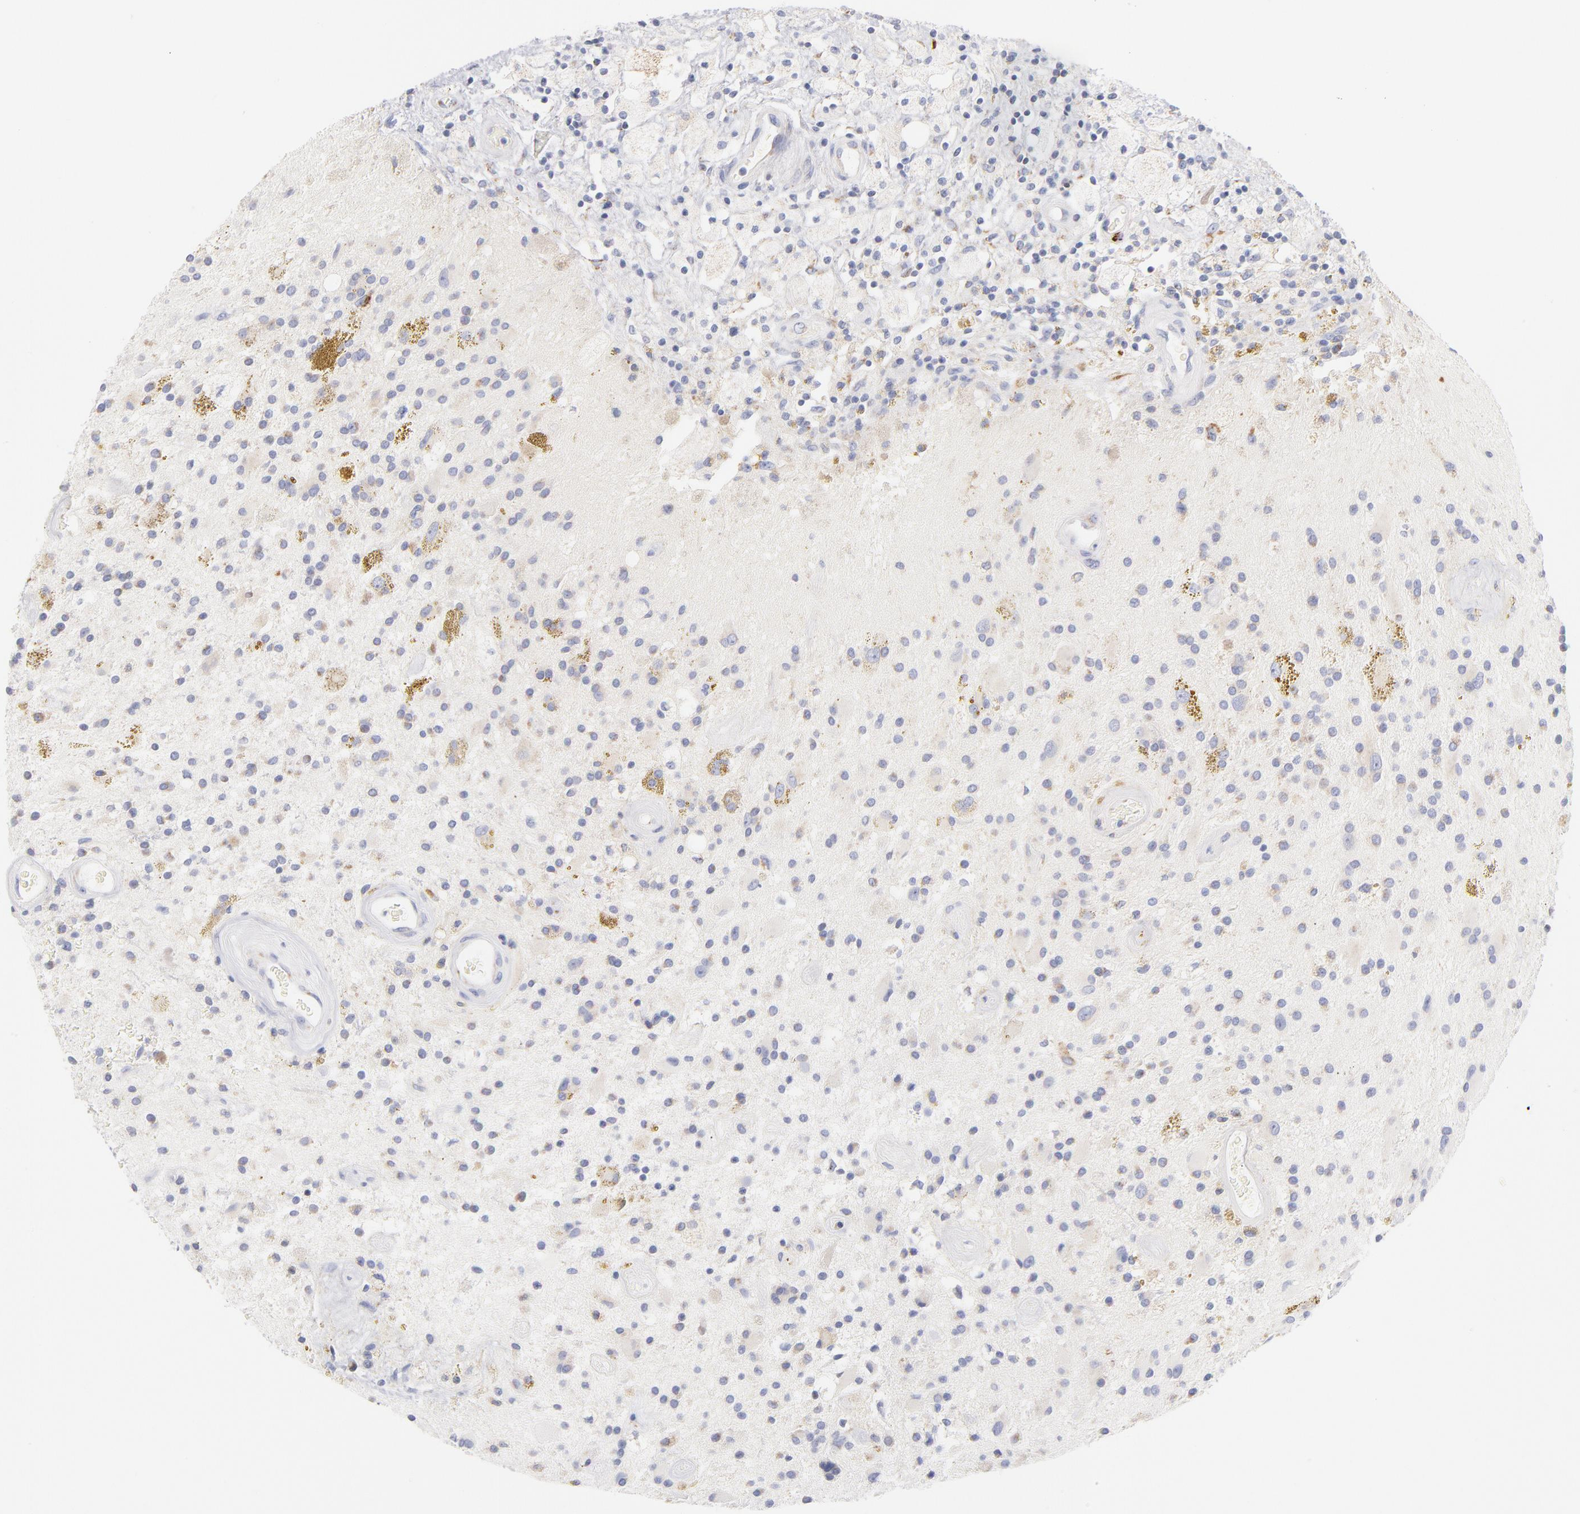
{"staining": {"intensity": "weak", "quantity": "25%-75%", "location": "cytoplasmic/membranous"}, "tissue": "glioma", "cell_type": "Tumor cells", "image_type": "cancer", "snomed": [{"axis": "morphology", "description": "Glioma, malignant, Low grade"}, {"axis": "topography", "description": "Brain"}], "caption": "There is low levels of weak cytoplasmic/membranous positivity in tumor cells of low-grade glioma (malignant), as demonstrated by immunohistochemical staining (brown color).", "gene": "AIFM1", "patient": {"sex": "male", "age": 58}}